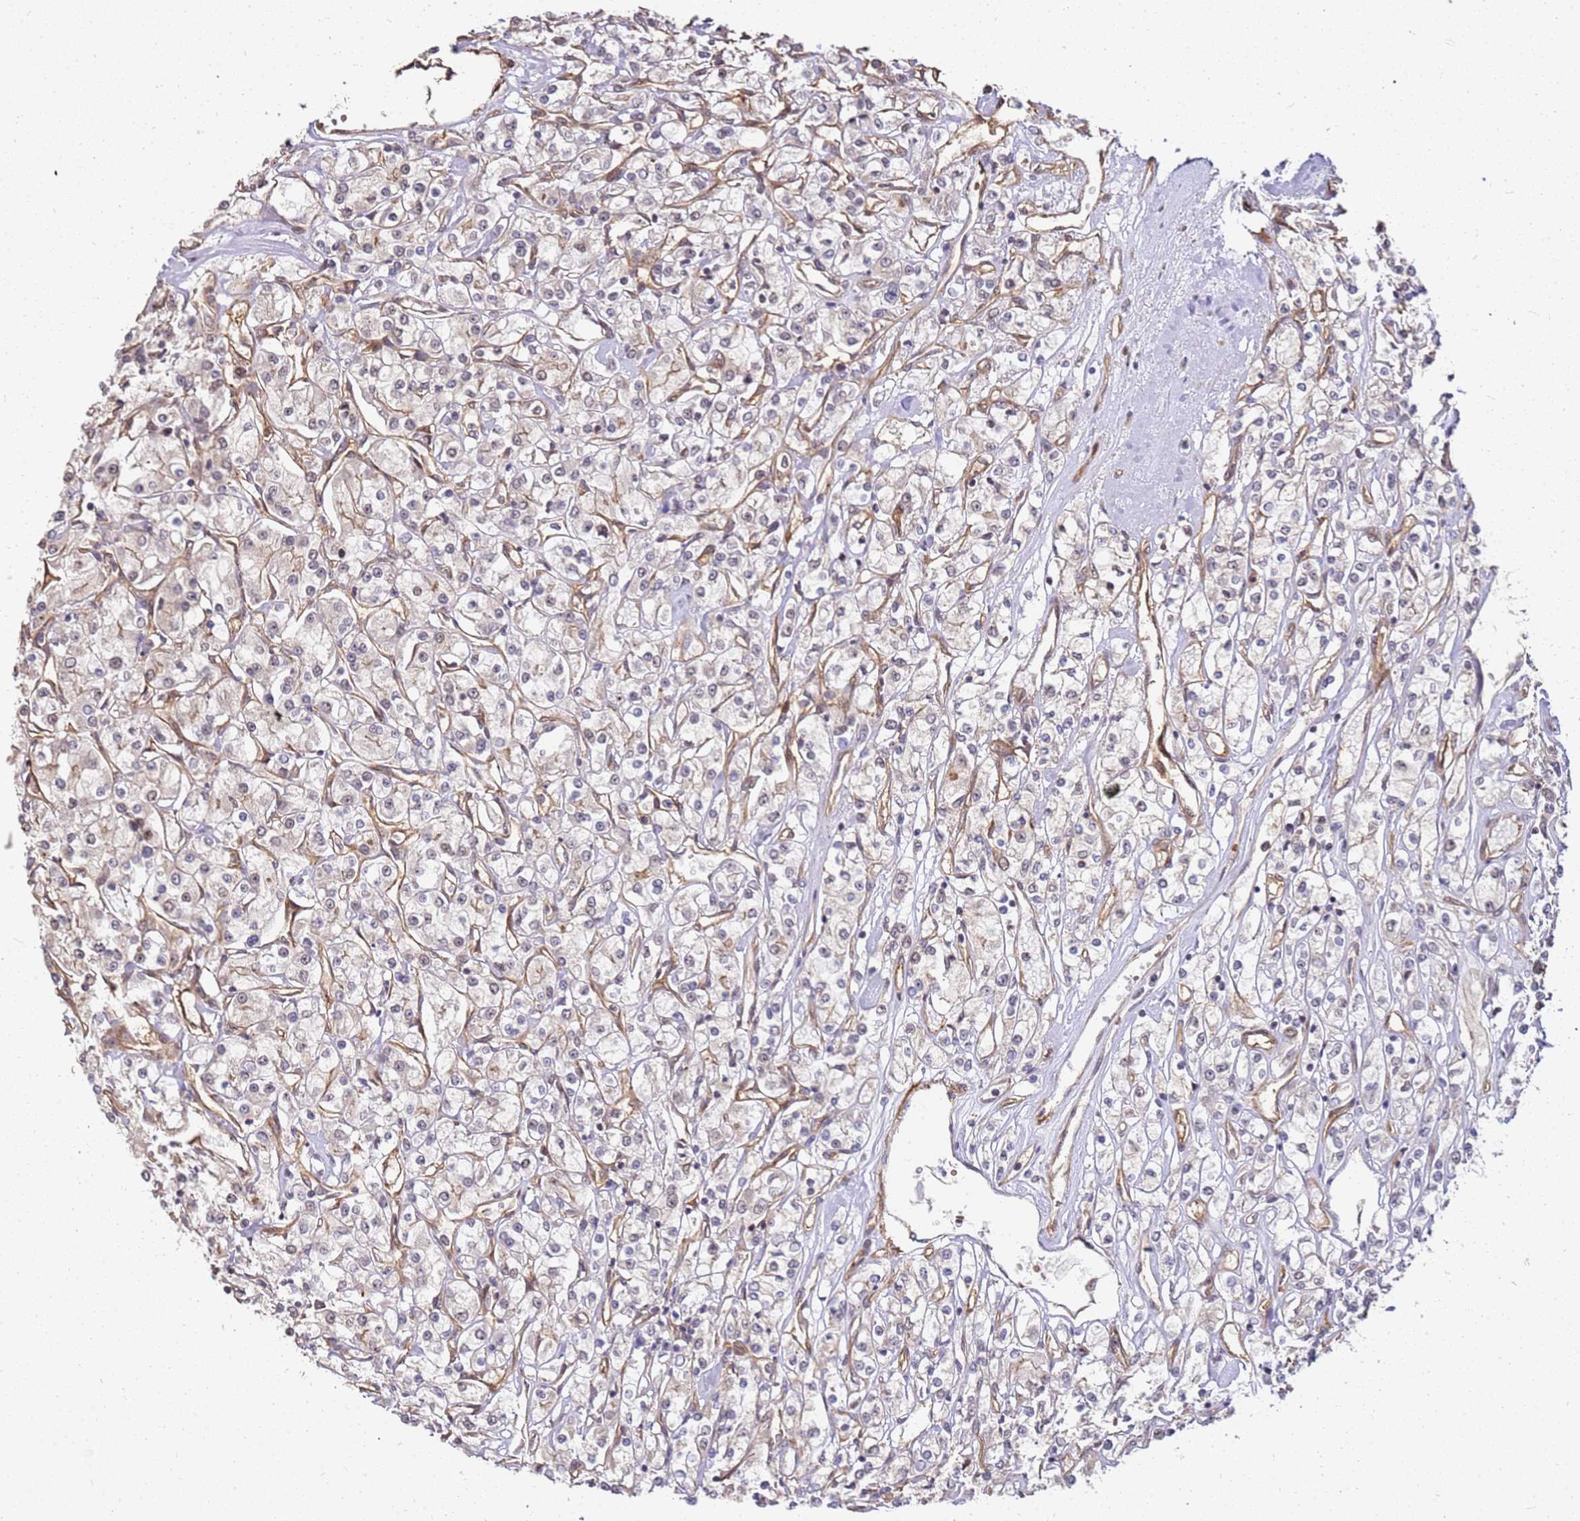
{"staining": {"intensity": "negative", "quantity": "none", "location": "none"}, "tissue": "renal cancer", "cell_type": "Tumor cells", "image_type": "cancer", "snomed": [{"axis": "morphology", "description": "Adenocarcinoma, NOS"}, {"axis": "topography", "description": "Kidney"}], "caption": "Immunohistochemical staining of renal adenocarcinoma exhibits no significant staining in tumor cells.", "gene": "ST18", "patient": {"sex": "female", "age": 59}}